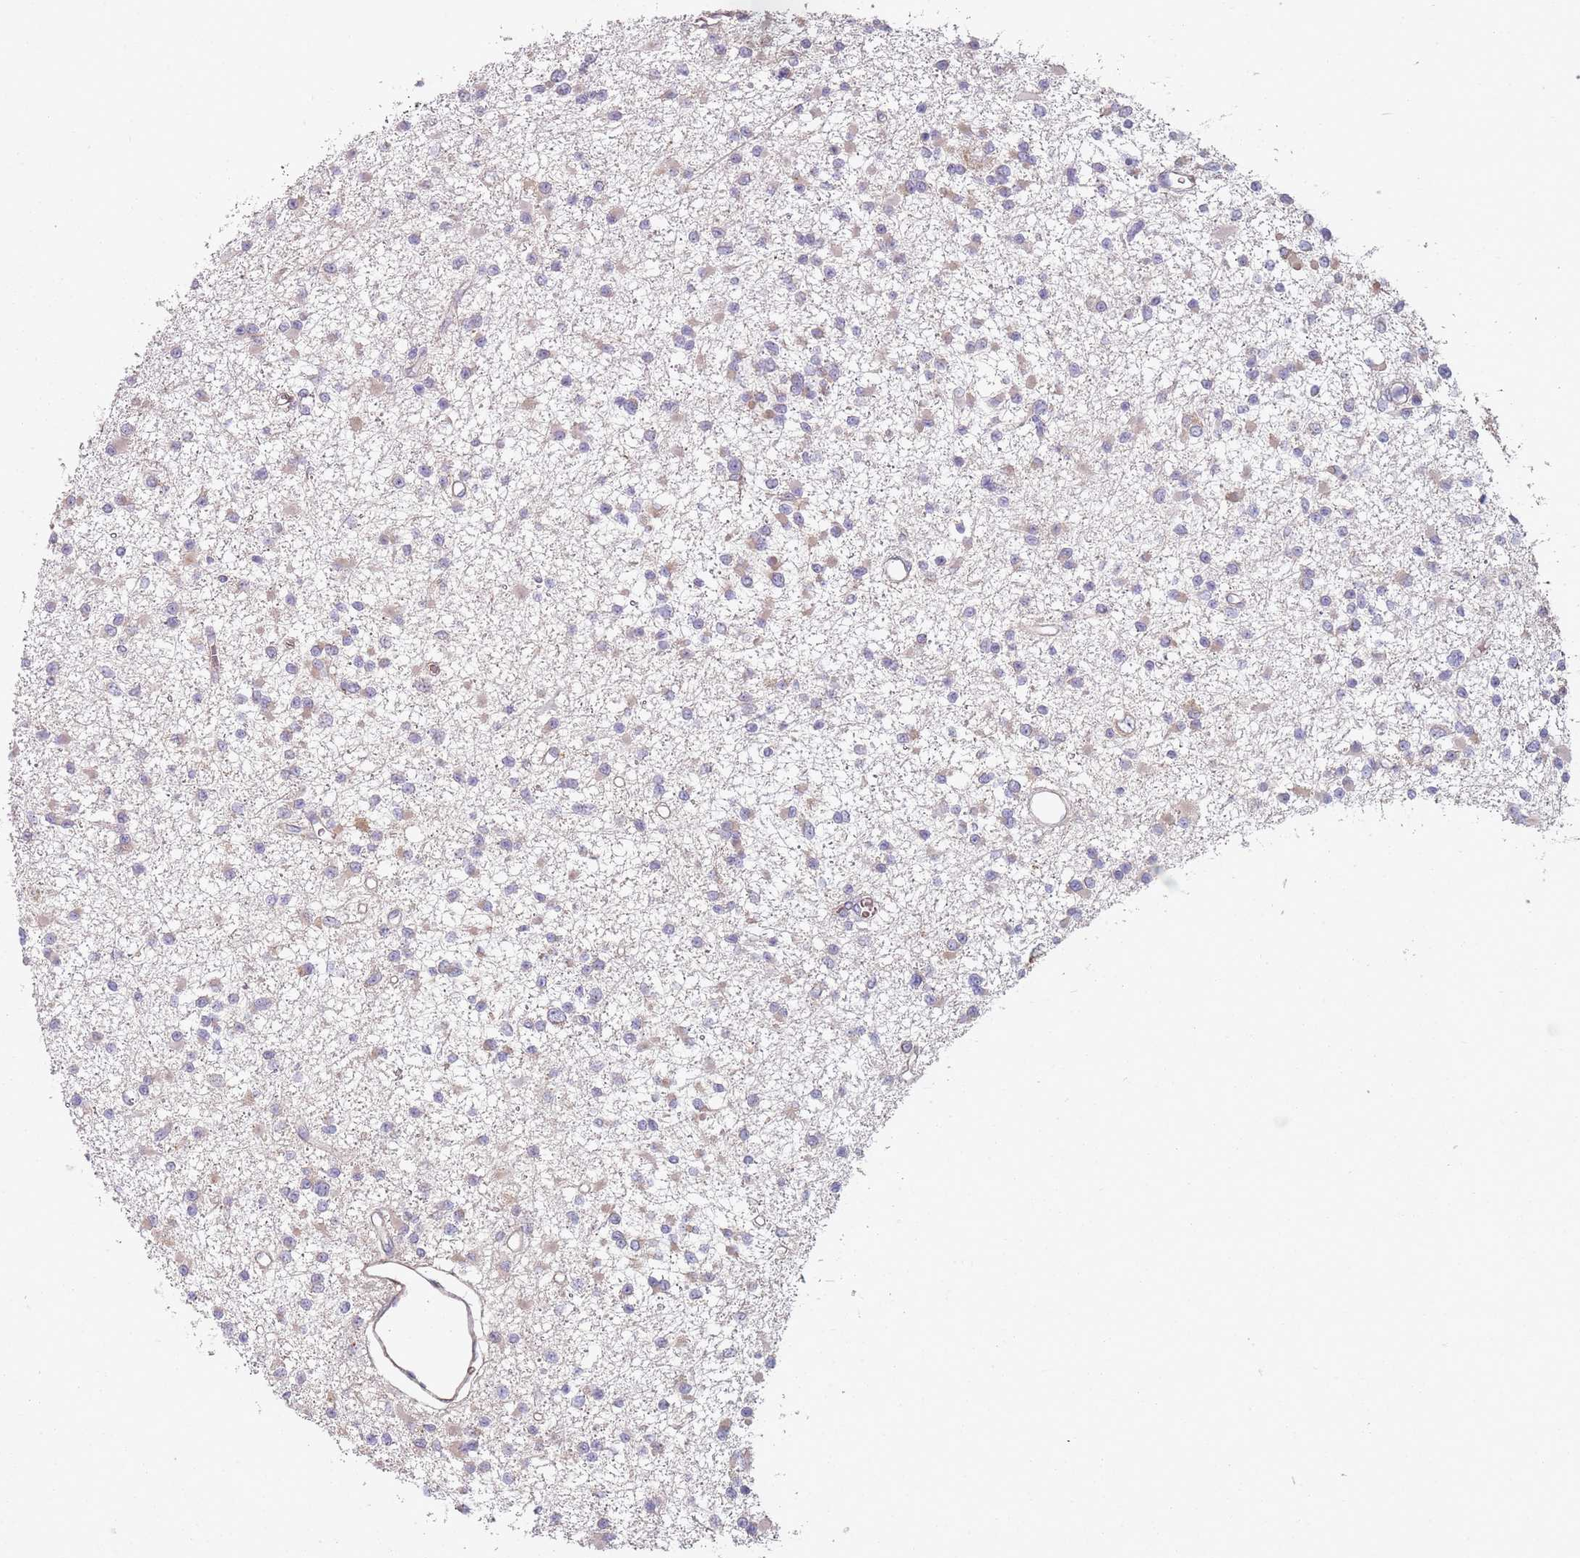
{"staining": {"intensity": "weak", "quantity": "25%-75%", "location": "cytoplasmic/membranous"}, "tissue": "glioma", "cell_type": "Tumor cells", "image_type": "cancer", "snomed": [{"axis": "morphology", "description": "Glioma, malignant, Low grade"}, {"axis": "topography", "description": "Brain"}], "caption": "A micrograph of malignant glioma (low-grade) stained for a protein reveals weak cytoplasmic/membranous brown staining in tumor cells.", "gene": "SPATA2", "patient": {"sex": "female", "age": 22}}